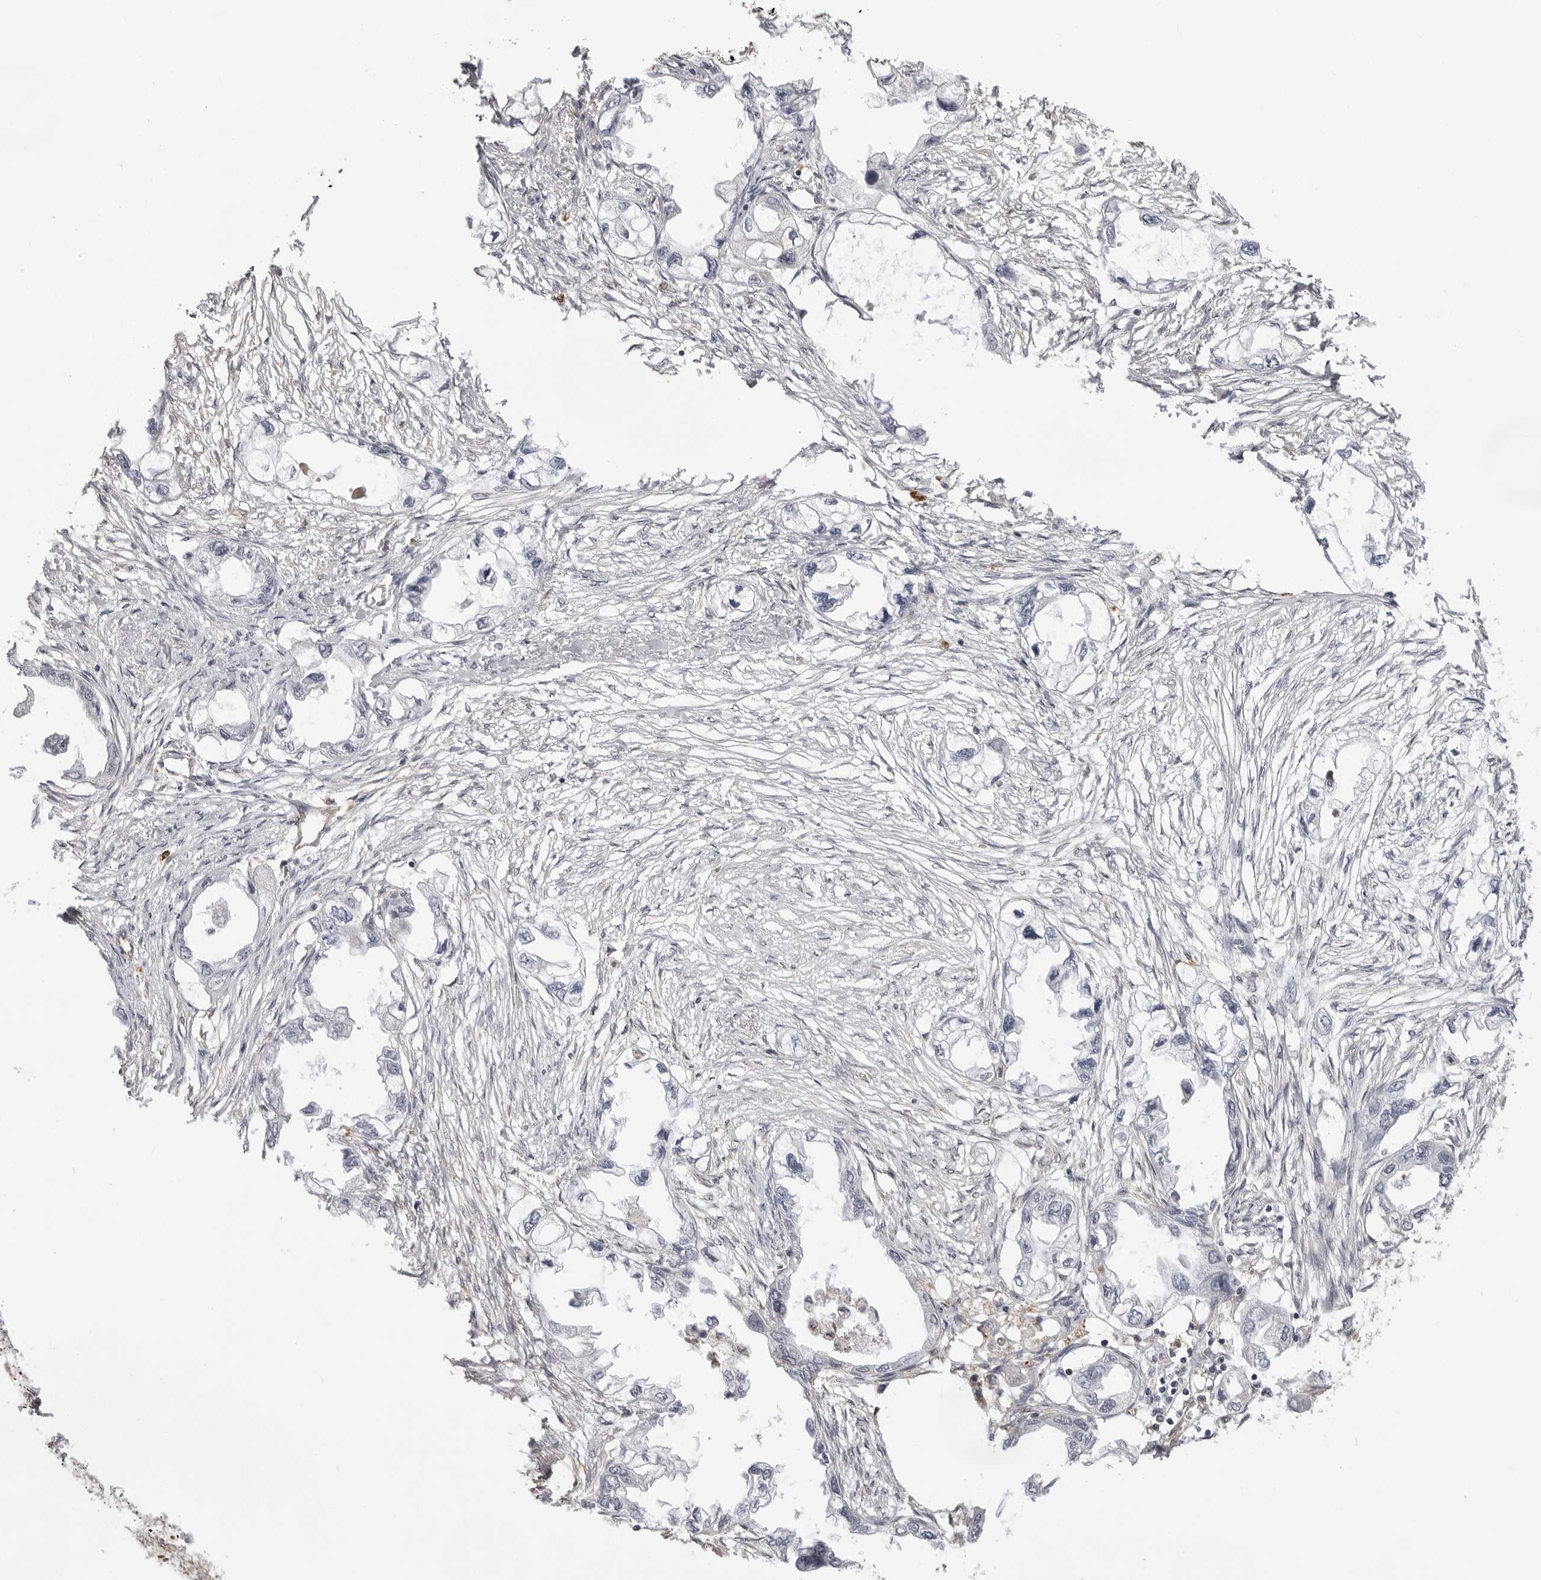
{"staining": {"intensity": "negative", "quantity": "none", "location": "none"}, "tissue": "endometrial cancer", "cell_type": "Tumor cells", "image_type": "cancer", "snomed": [{"axis": "morphology", "description": "Adenocarcinoma, NOS"}, {"axis": "morphology", "description": "Adenocarcinoma, metastatic, NOS"}, {"axis": "topography", "description": "Adipose tissue"}, {"axis": "topography", "description": "Endometrium"}], "caption": "This image is of endometrial cancer stained with IHC to label a protein in brown with the nuclei are counter-stained blue. There is no staining in tumor cells.", "gene": "DYNLT5", "patient": {"sex": "female", "age": 67}}